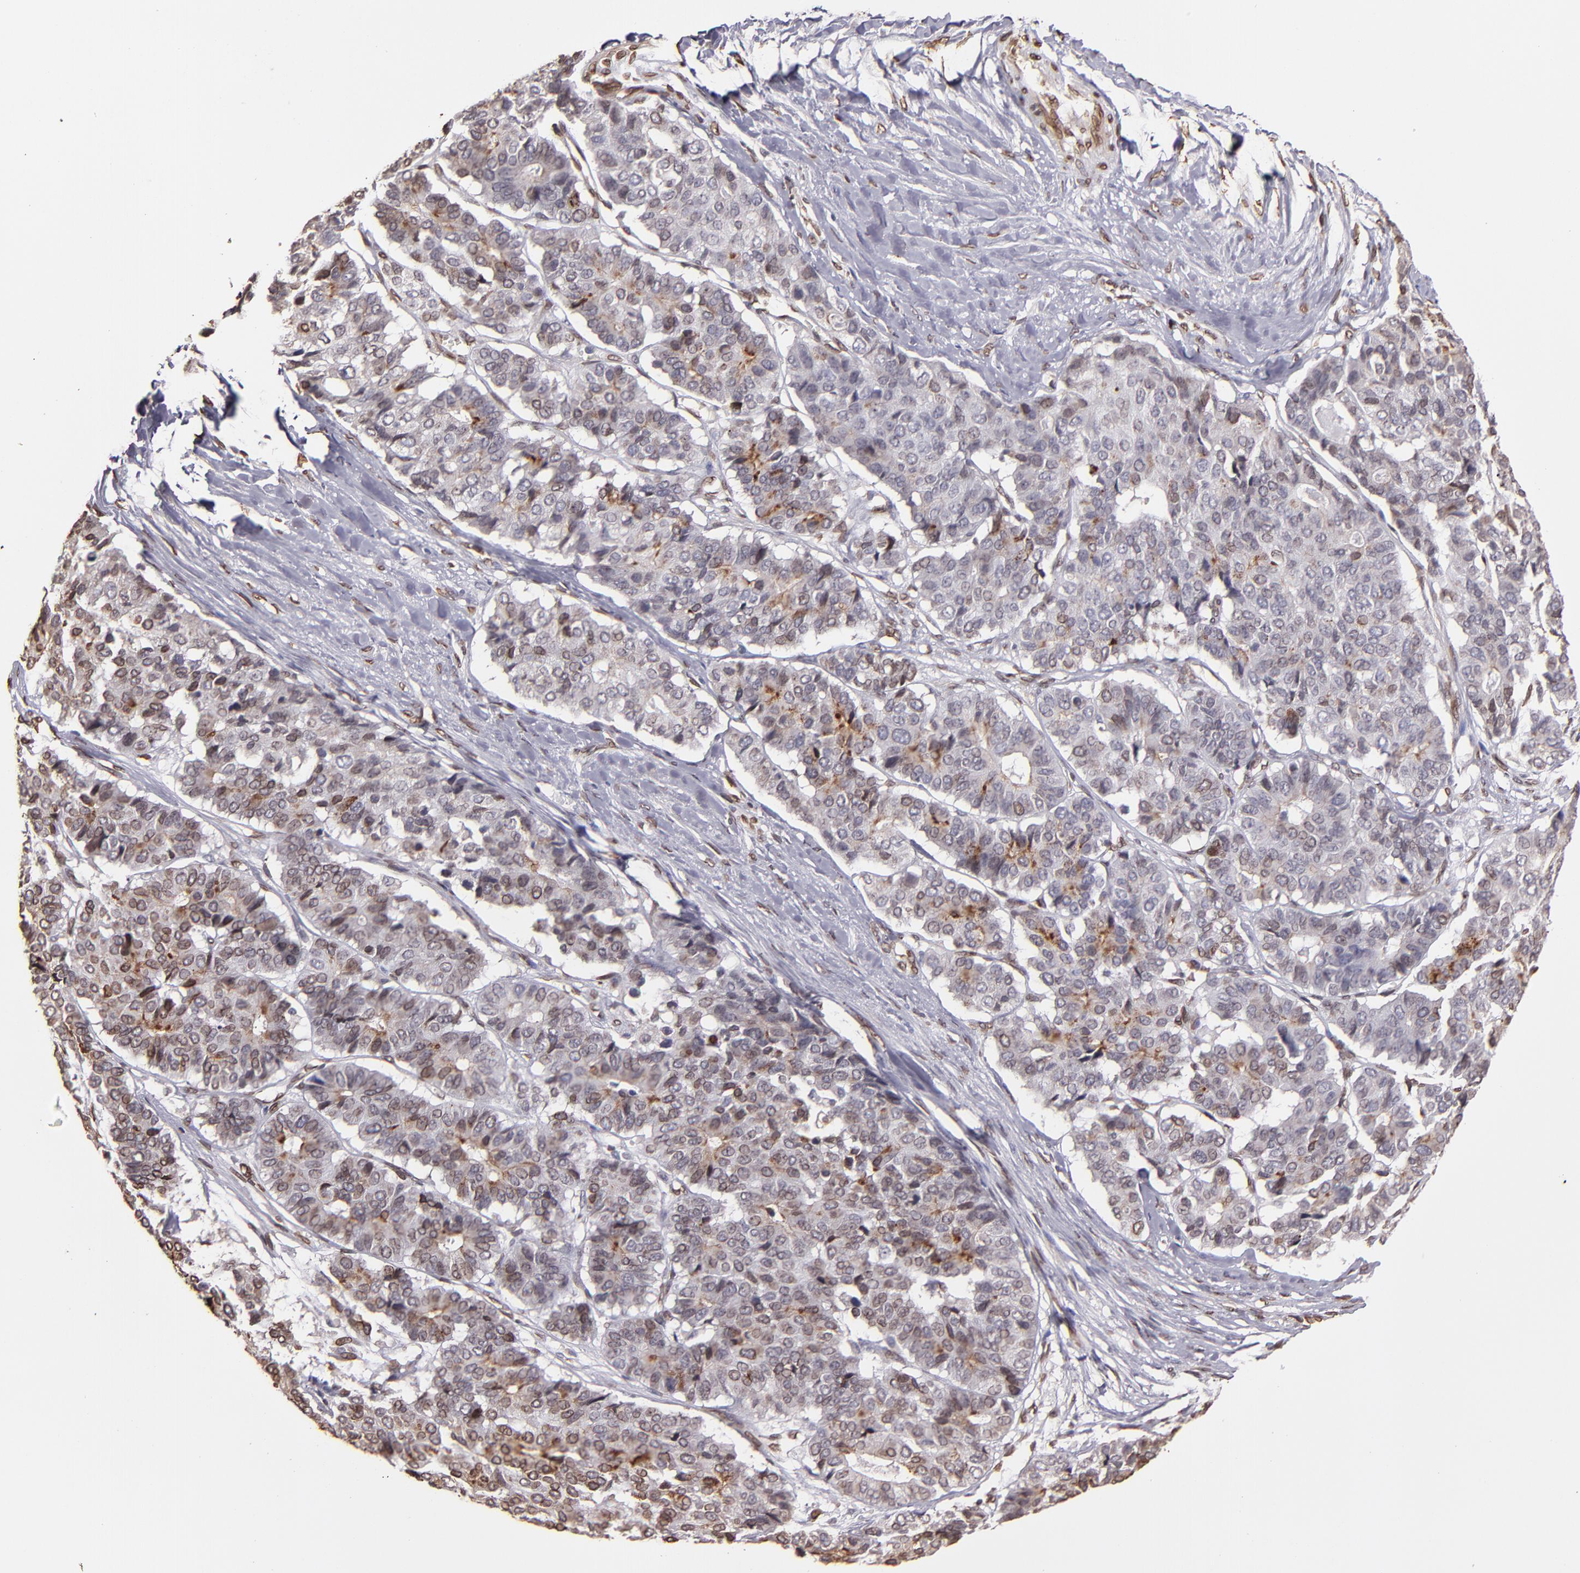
{"staining": {"intensity": "moderate", "quantity": "<25%", "location": "cytoplasmic/membranous"}, "tissue": "pancreatic cancer", "cell_type": "Tumor cells", "image_type": "cancer", "snomed": [{"axis": "morphology", "description": "Adenocarcinoma, NOS"}, {"axis": "topography", "description": "Pancreas"}], "caption": "High-magnification brightfield microscopy of pancreatic cancer (adenocarcinoma) stained with DAB (brown) and counterstained with hematoxylin (blue). tumor cells exhibit moderate cytoplasmic/membranous expression is identified in approximately<25% of cells. (IHC, brightfield microscopy, high magnification).", "gene": "PUM3", "patient": {"sex": "male", "age": 50}}